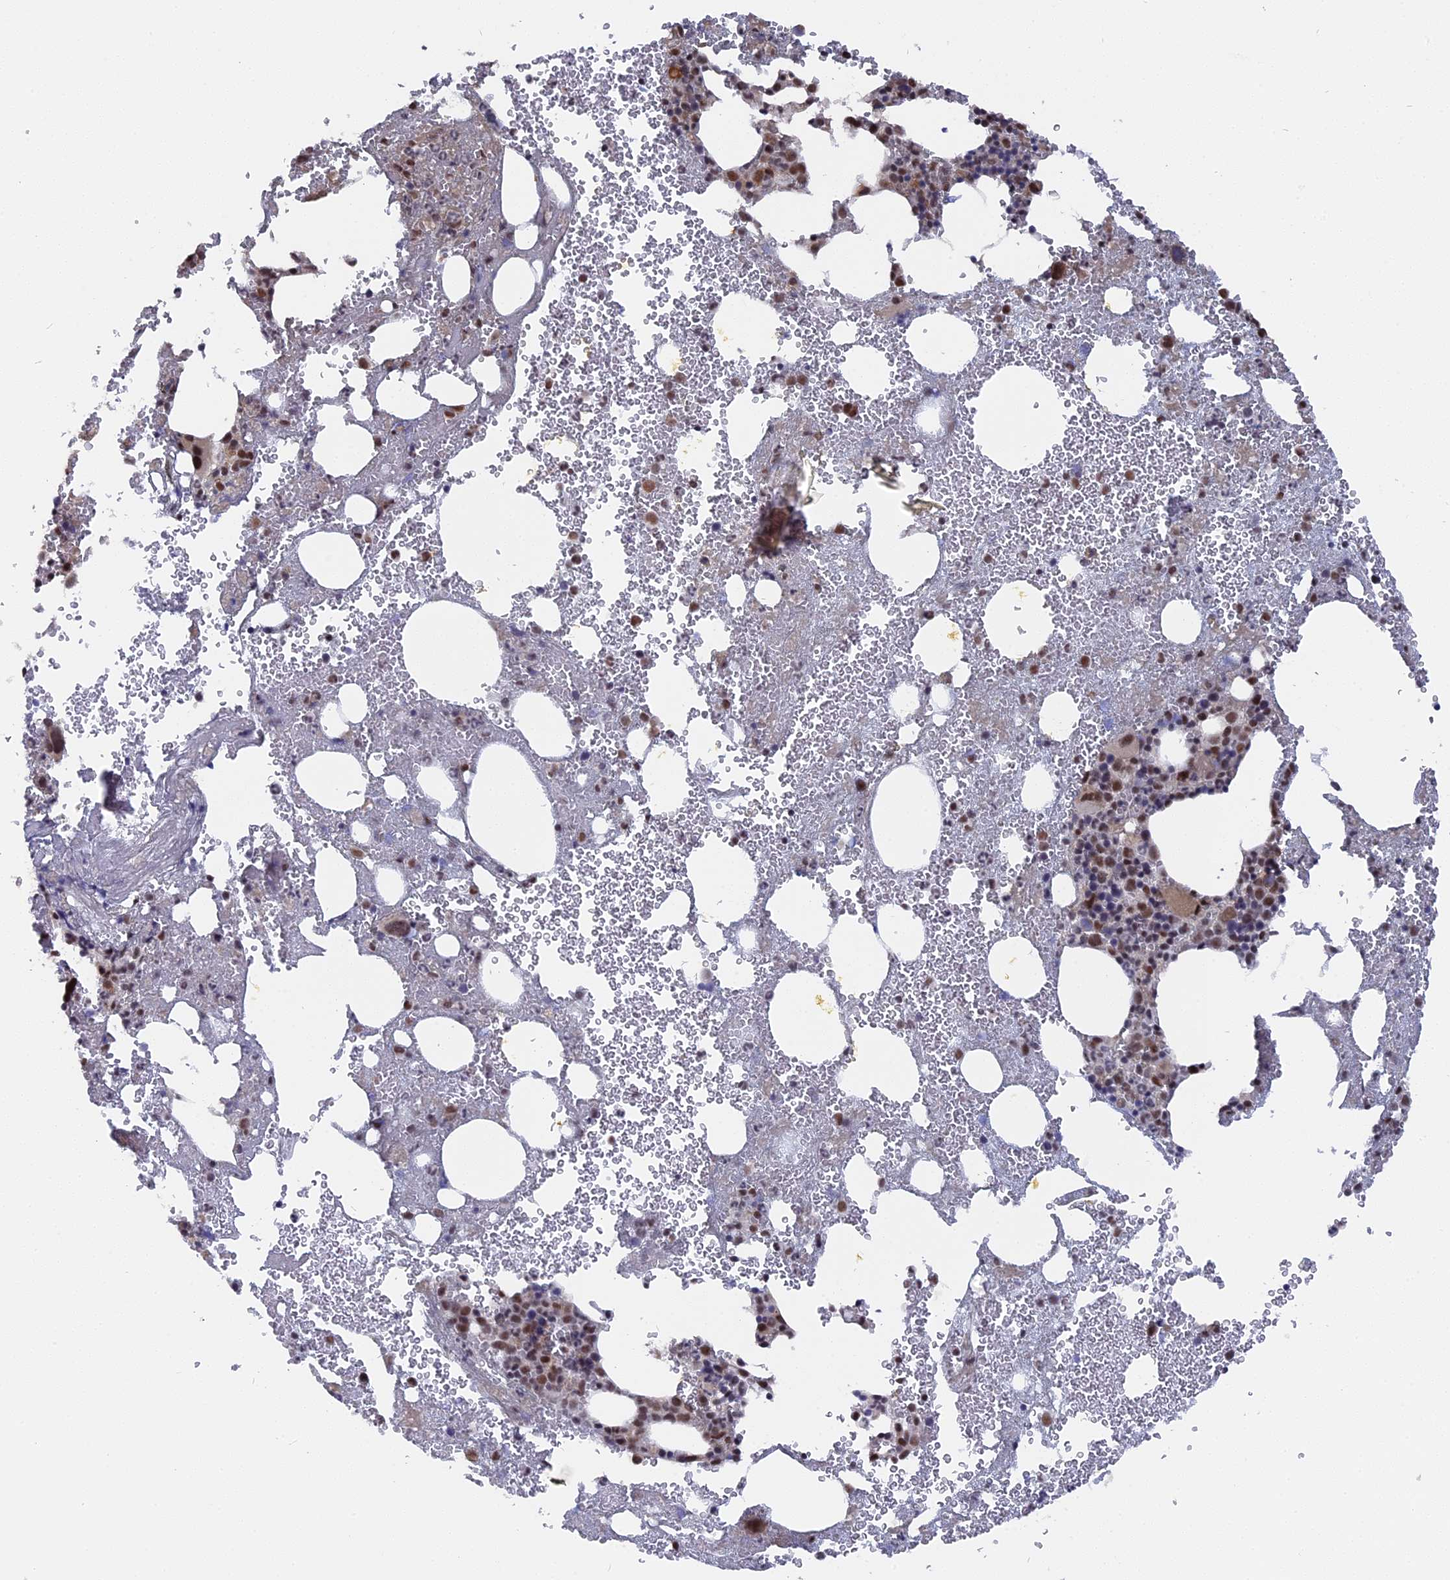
{"staining": {"intensity": "moderate", "quantity": "25%-75%", "location": "nuclear"}, "tissue": "bone marrow", "cell_type": "Hematopoietic cells", "image_type": "normal", "snomed": [{"axis": "morphology", "description": "Normal tissue, NOS"}, {"axis": "topography", "description": "Bone marrow"}], "caption": "Hematopoietic cells demonstrate medium levels of moderate nuclear staining in approximately 25%-75% of cells in unremarkable bone marrow.", "gene": "SF3A2", "patient": {"sex": "male", "age": 61}}